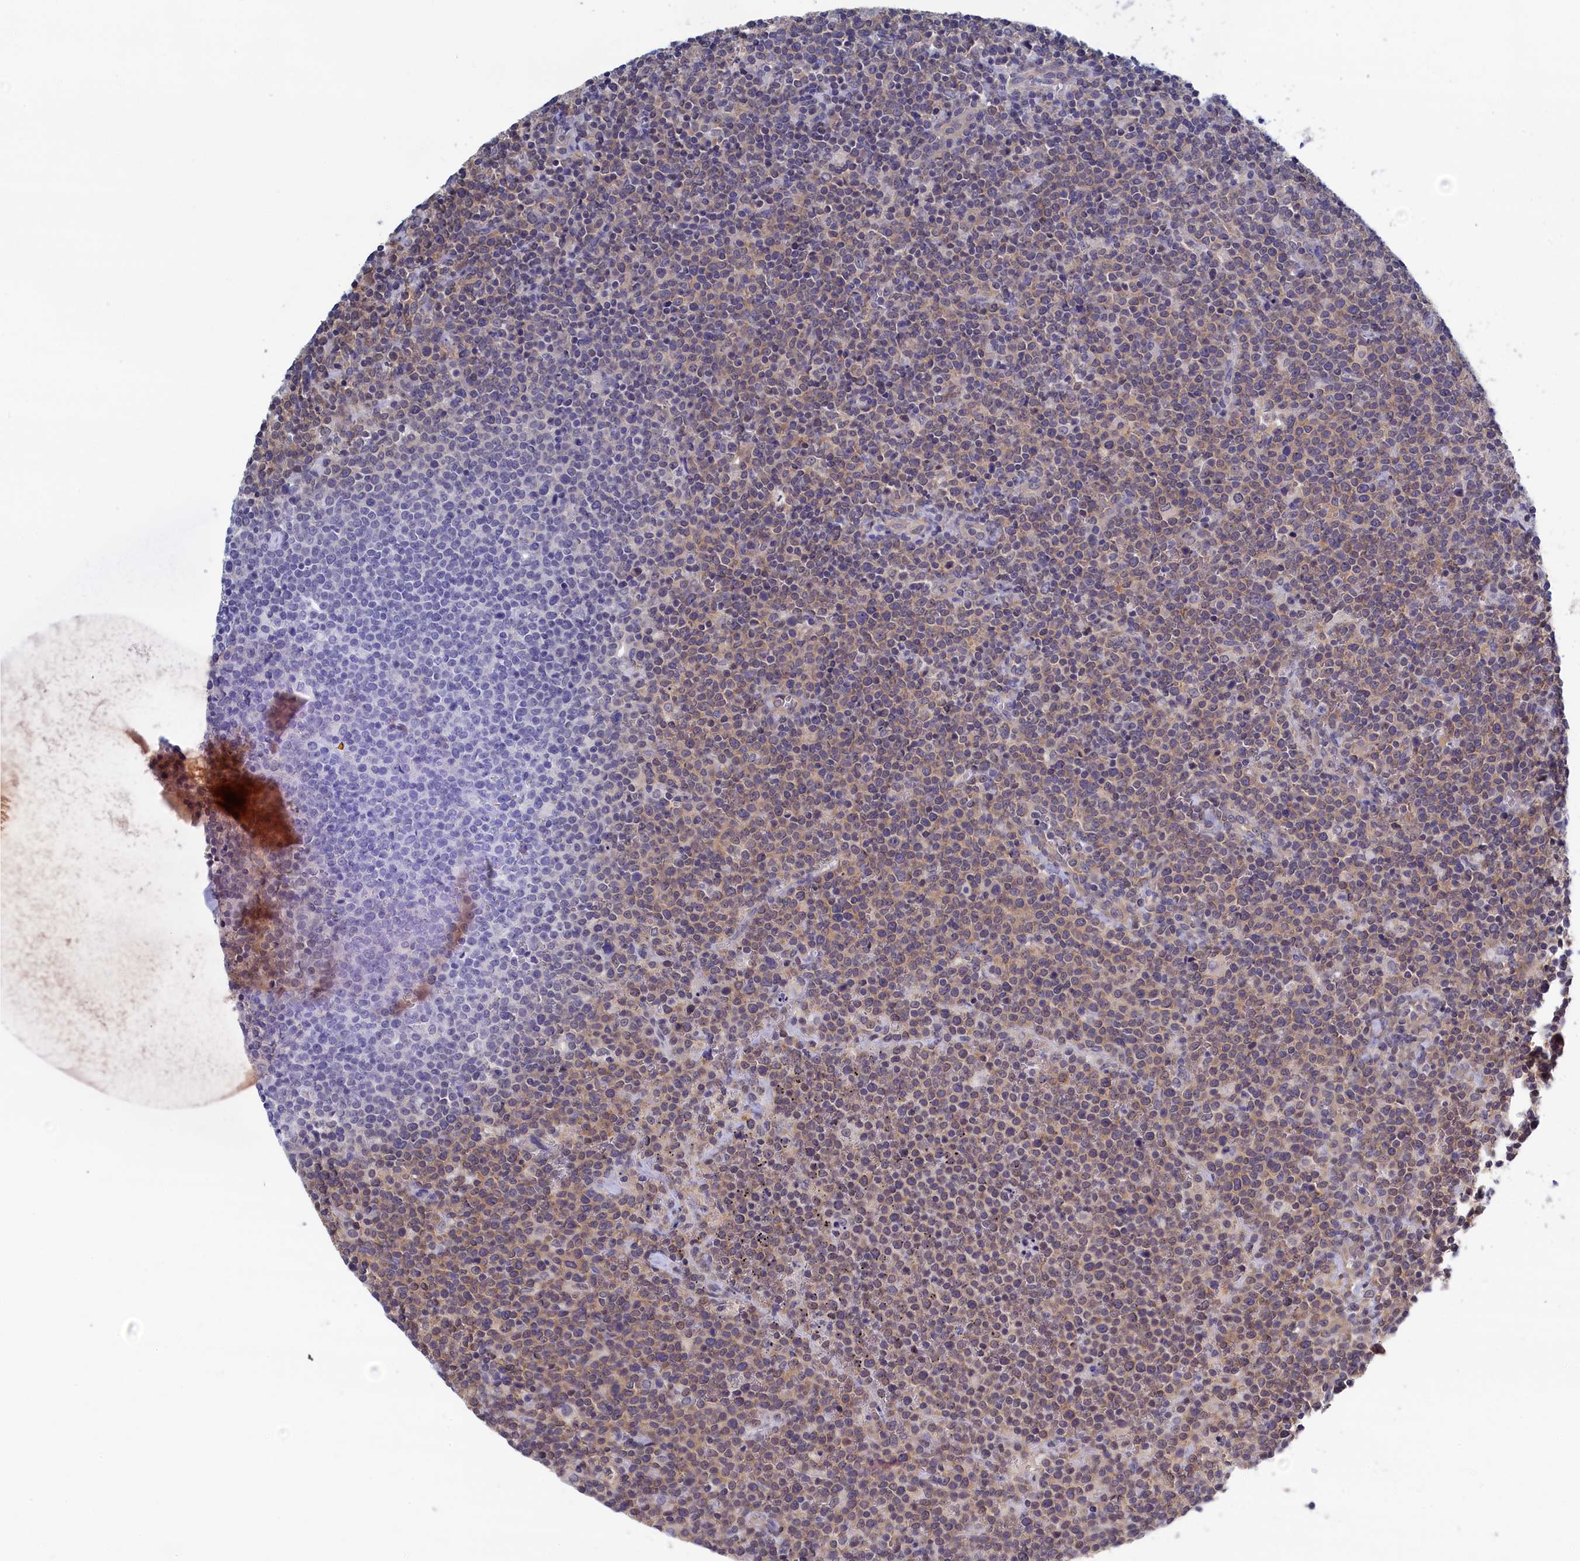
{"staining": {"intensity": "weak", "quantity": "<25%", "location": "cytoplasmic/membranous"}, "tissue": "lymphoma", "cell_type": "Tumor cells", "image_type": "cancer", "snomed": [{"axis": "morphology", "description": "Malignant lymphoma, non-Hodgkin's type, High grade"}, {"axis": "topography", "description": "Lymph node"}], "caption": "High magnification brightfield microscopy of high-grade malignant lymphoma, non-Hodgkin's type stained with DAB (brown) and counterstained with hematoxylin (blue): tumor cells show no significant expression.", "gene": "PGP", "patient": {"sex": "male", "age": 61}}